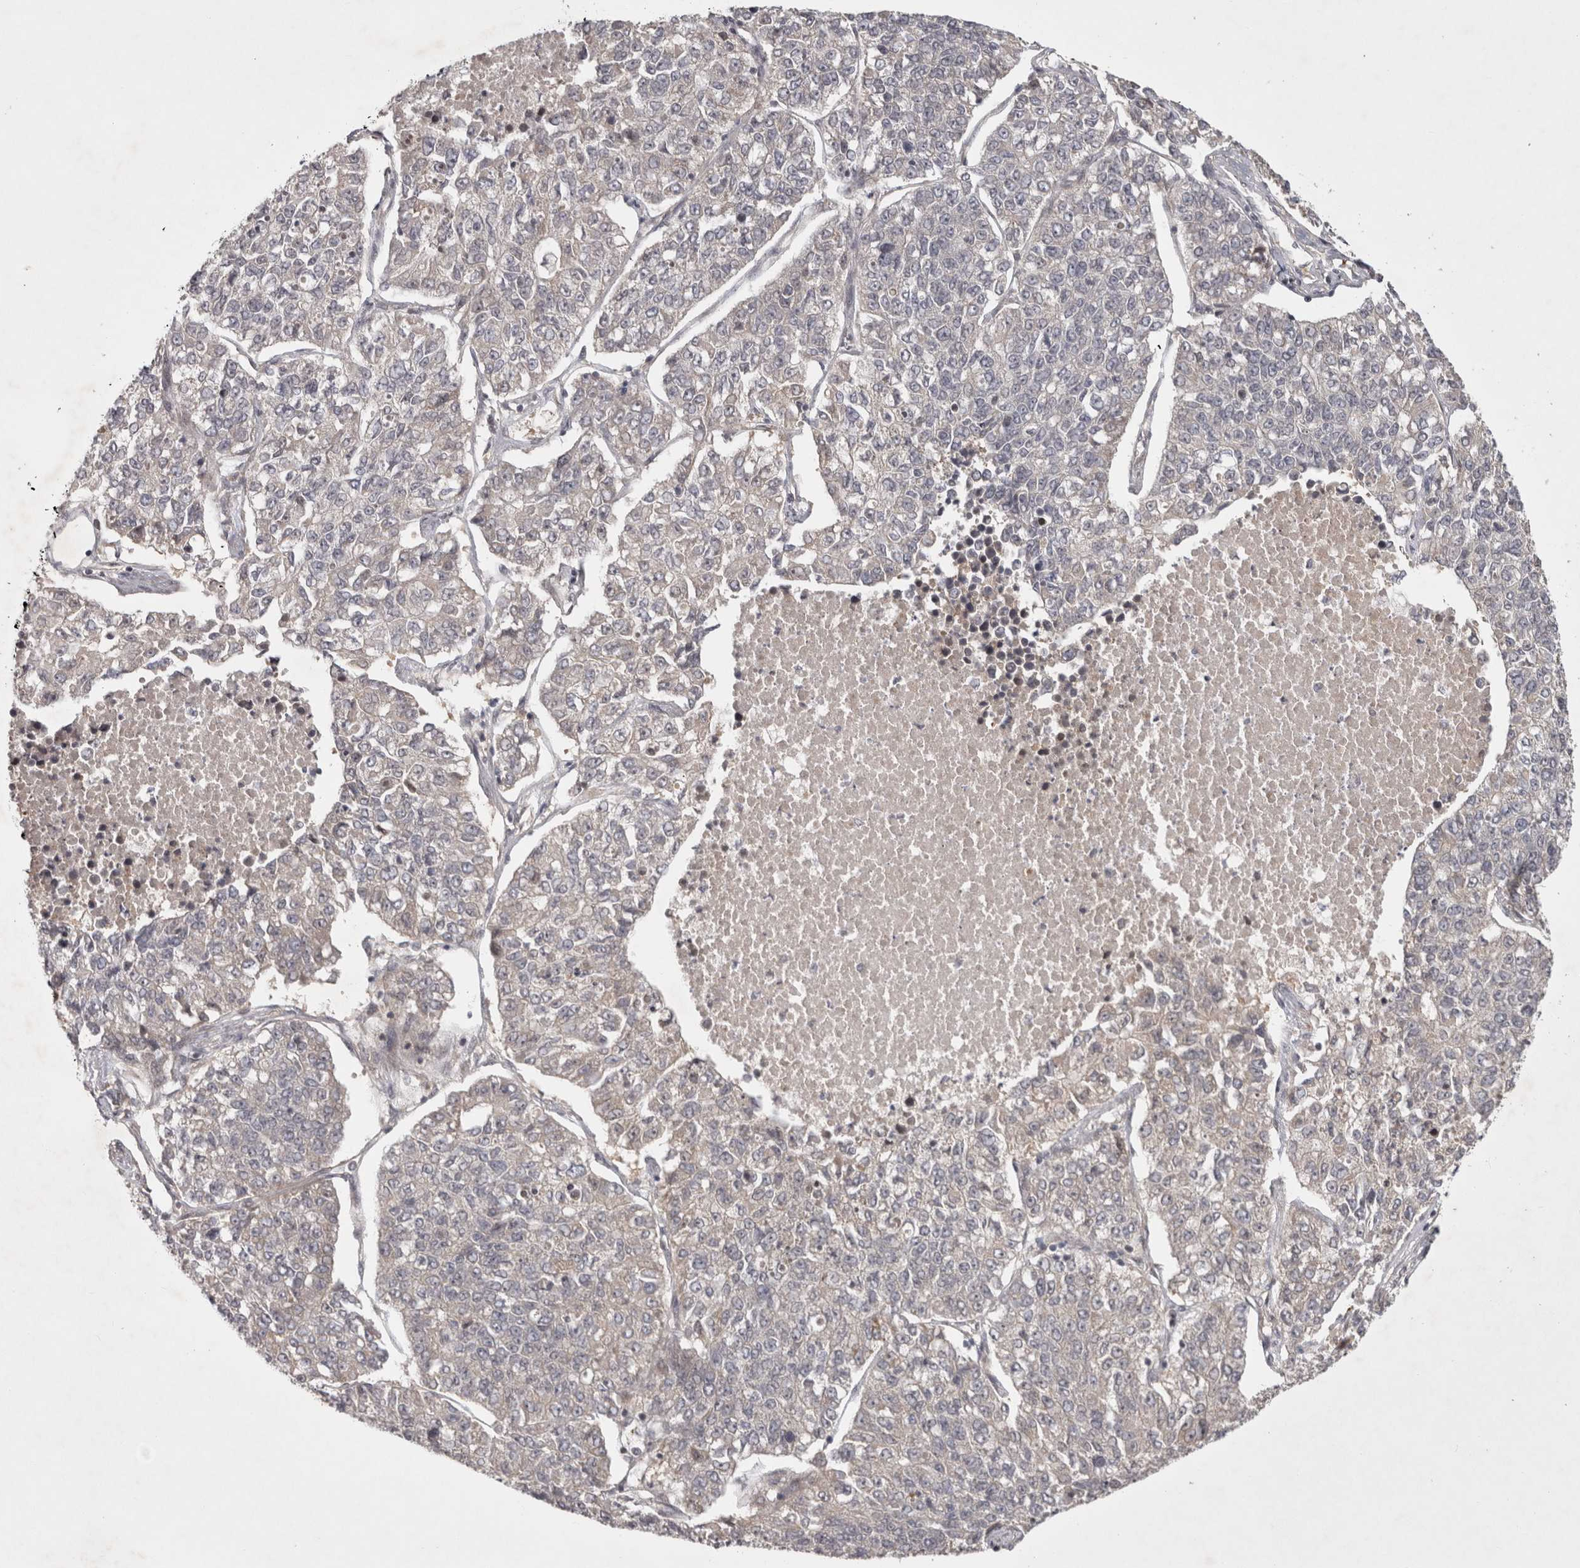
{"staining": {"intensity": "negative", "quantity": "none", "location": "none"}, "tissue": "lung cancer", "cell_type": "Tumor cells", "image_type": "cancer", "snomed": [{"axis": "morphology", "description": "Adenocarcinoma, NOS"}, {"axis": "topography", "description": "Lung"}], "caption": "This is an IHC micrograph of human lung adenocarcinoma. There is no positivity in tumor cells.", "gene": "ZNF318", "patient": {"sex": "male", "age": 49}}